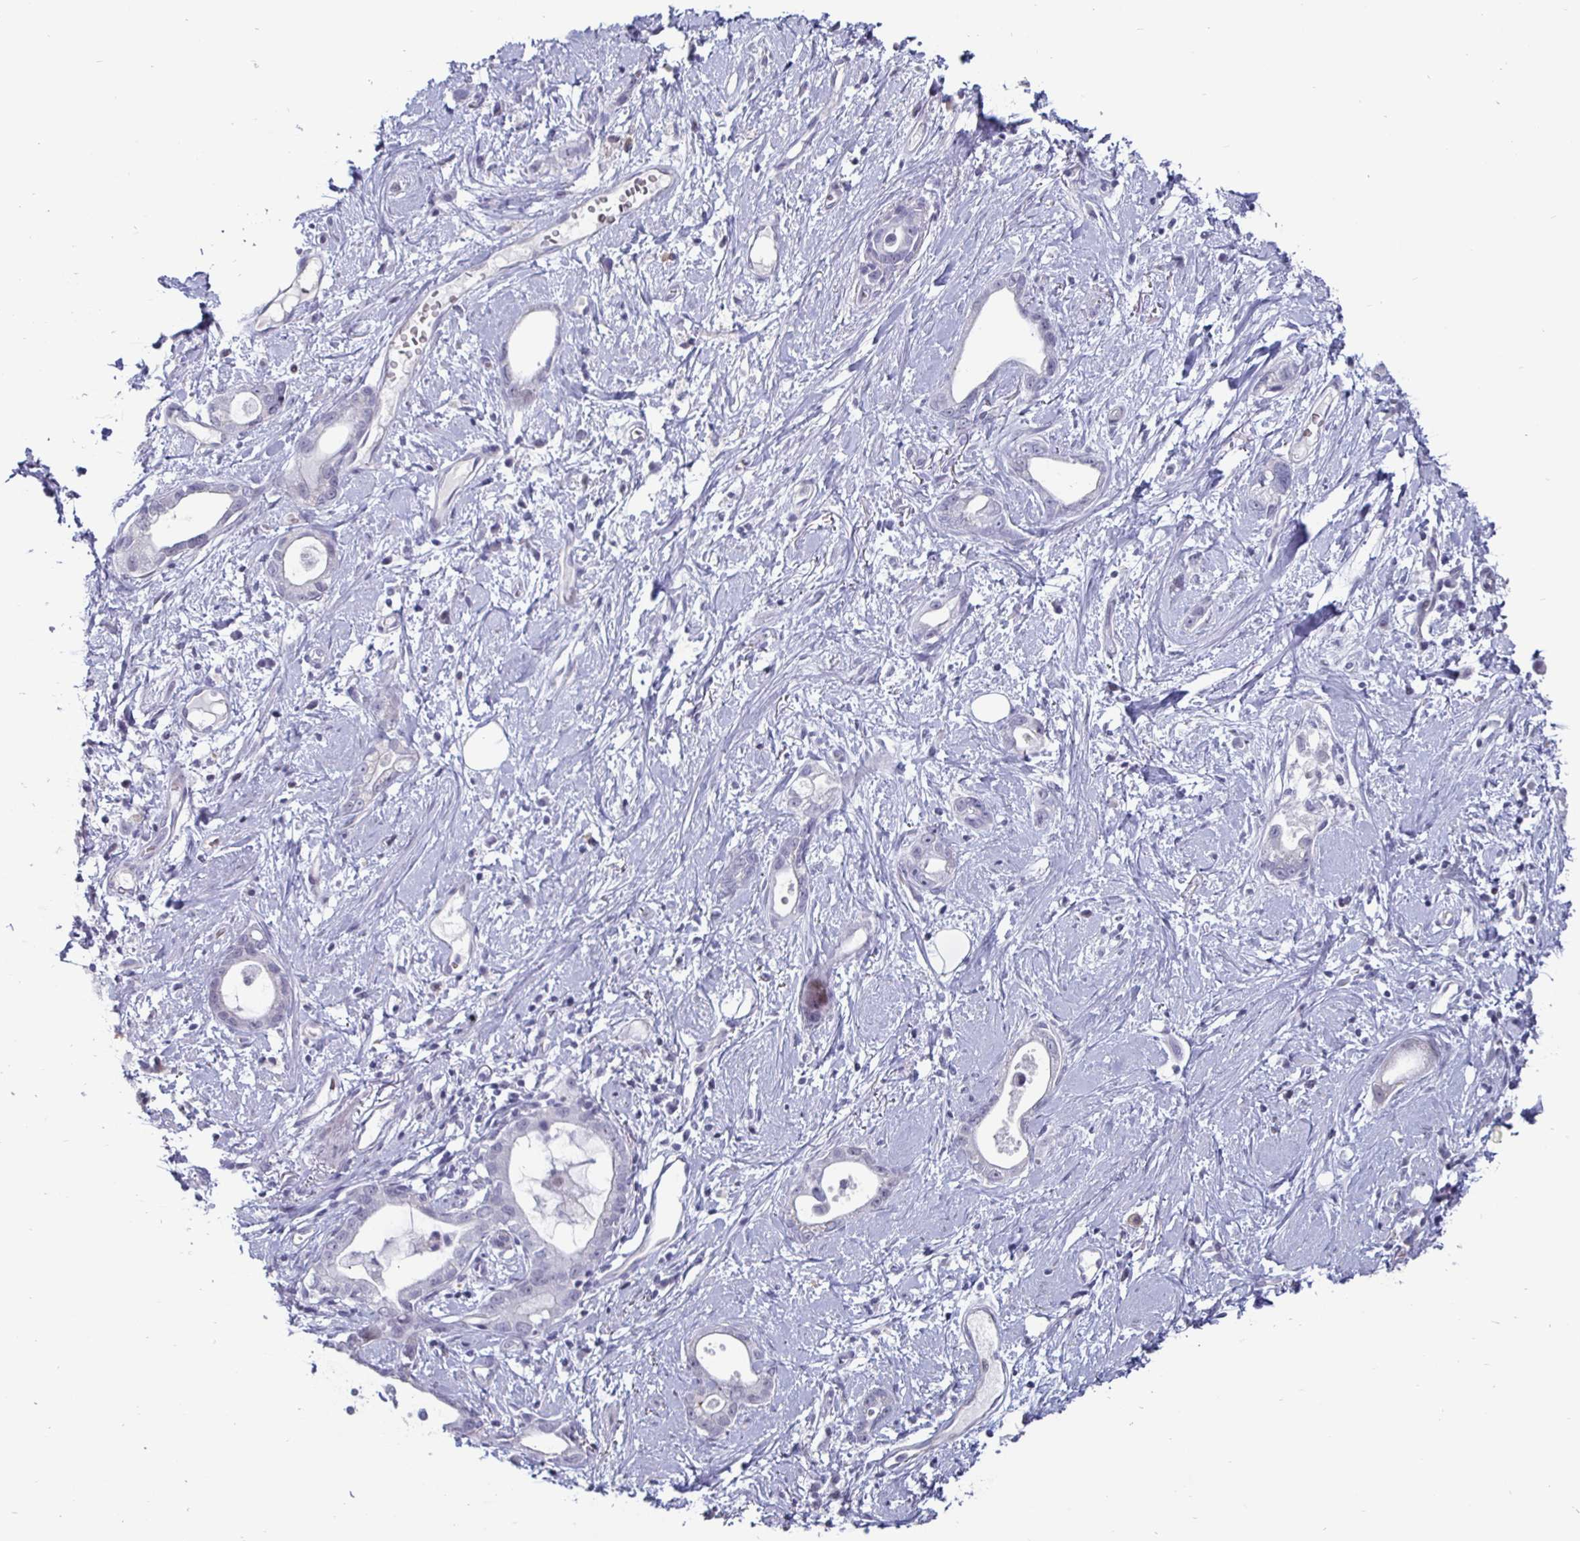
{"staining": {"intensity": "negative", "quantity": "none", "location": "none"}, "tissue": "stomach cancer", "cell_type": "Tumor cells", "image_type": "cancer", "snomed": [{"axis": "morphology", "description": "Adenocarcinoma, NOS"}, {"axis": "topography", "description": "Stomach"}], "caption": "The immunohistochemistry micrograph has no significant staining in tumor cells of stomach adenocarcinoma tissue. The staining was performed using DAB (3,3'-diaminobenzidine) to visualize the protein expression in brown, while the nuclei were stained in blue with hematoxylin (Magnification: 20x).", "gene": "OOSP2", "patient": {"sex": "male", "age": 55}}